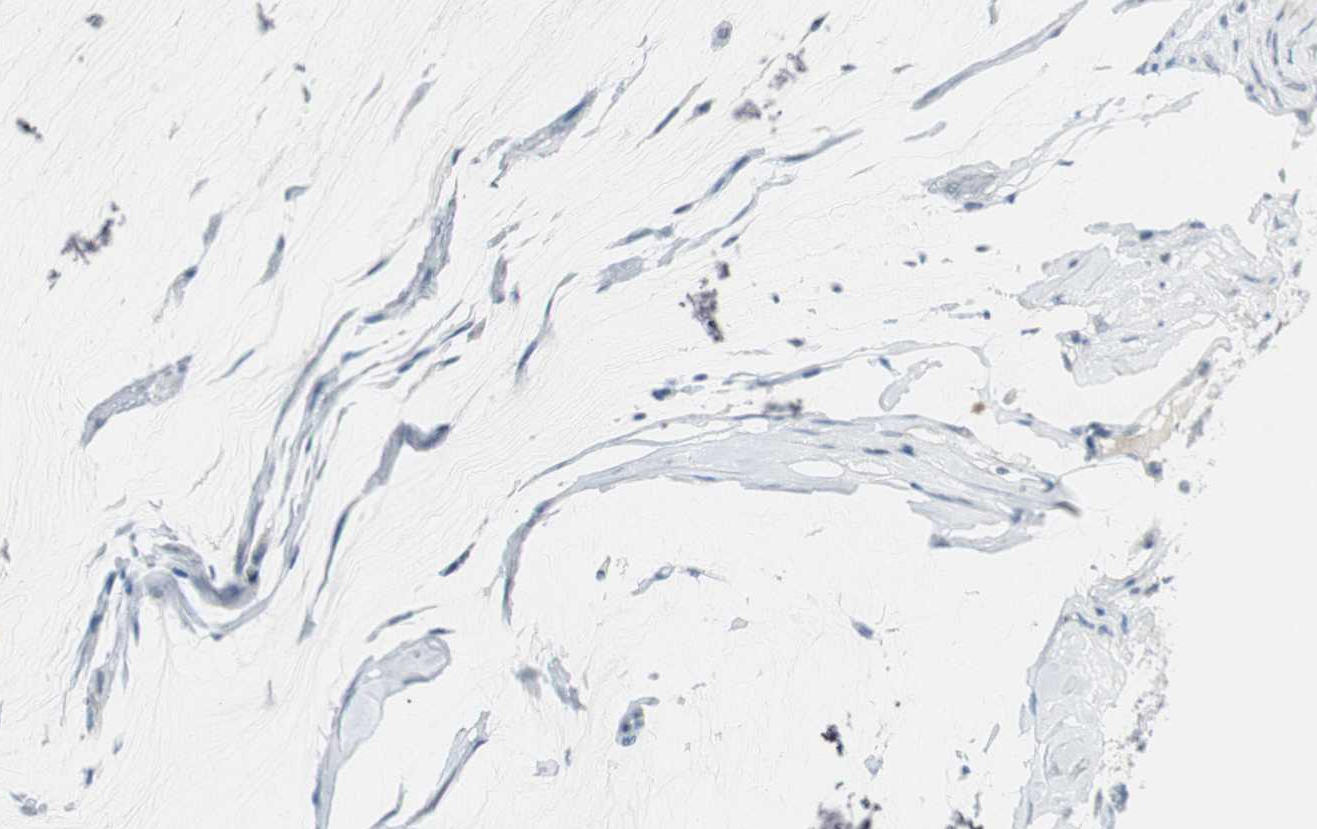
{"staining": {"intensity": "negative", "quantity": "none", "location": "none"}, "tissue": "ovarian cancer", "cell_type": "Tumor cells", "image_type": "cancer", "snomed": [{"axis": "morphology", "description": "Cystadenocarcinoma, mucinous, NOS"}, {"axis": "topography", "description": "Ovary"}], "caption": "Tumor cells show no significant protein staining in ovarian mucinous cystadenocarcinoma.", "gene": "MLLT10", "patient": {"sex": "female", "age": 39}}